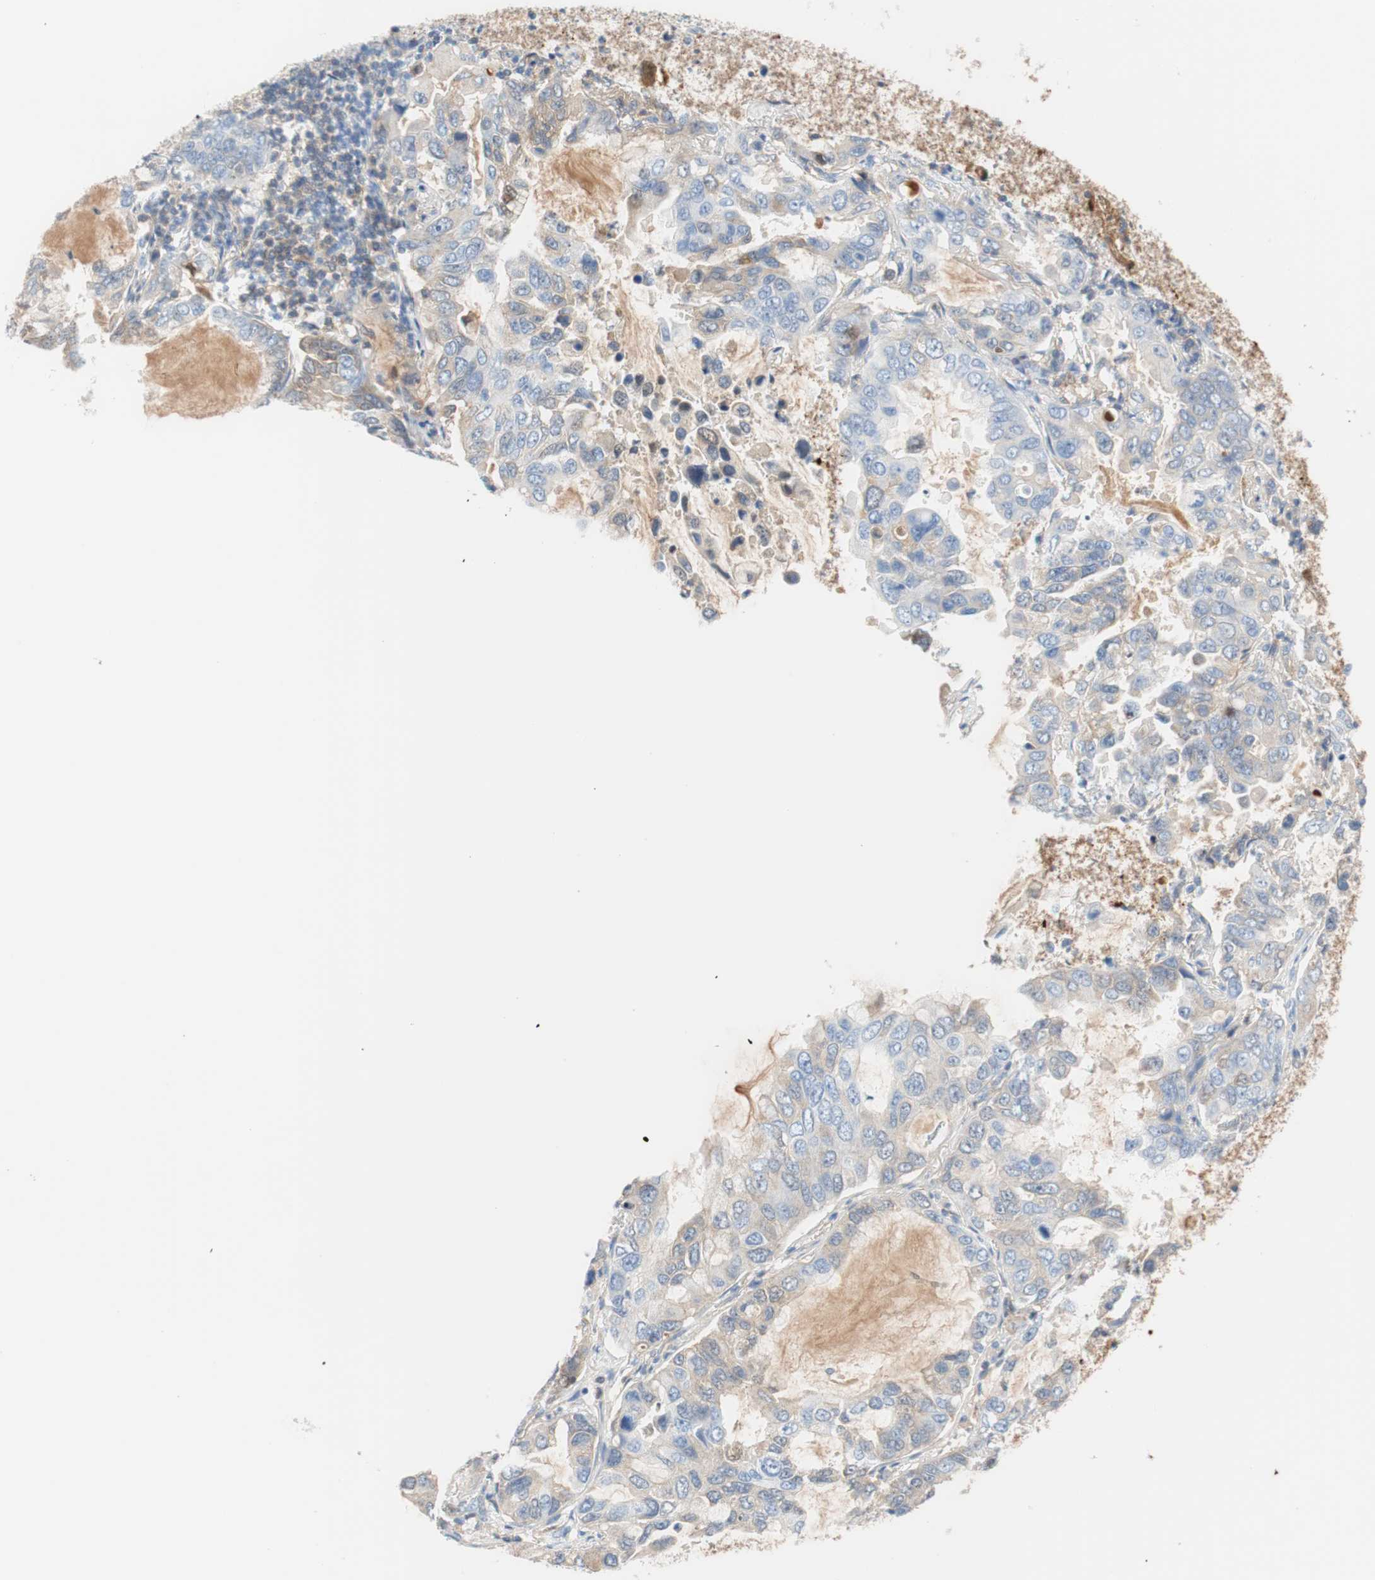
{"staining": {"intensity": "weak", "quantity": "<25%", "location": "cytoplasmic/membranous"}, "tissue": "lung cancer", "cell_type": "Tumor cells", "image_type": "cancer", "snomed": [{"axis": "morphology", "description": "Adenocarcinoma, NOS"}, {"axis": "topography", "description": "Lung"}], "caption": "Human lung cancer stained for a protein using immunohistochemistry (IHC) displays no positivity in tumor cells.", "gene": "RBP4", "patient": {"sex": "male", "age": 64}}